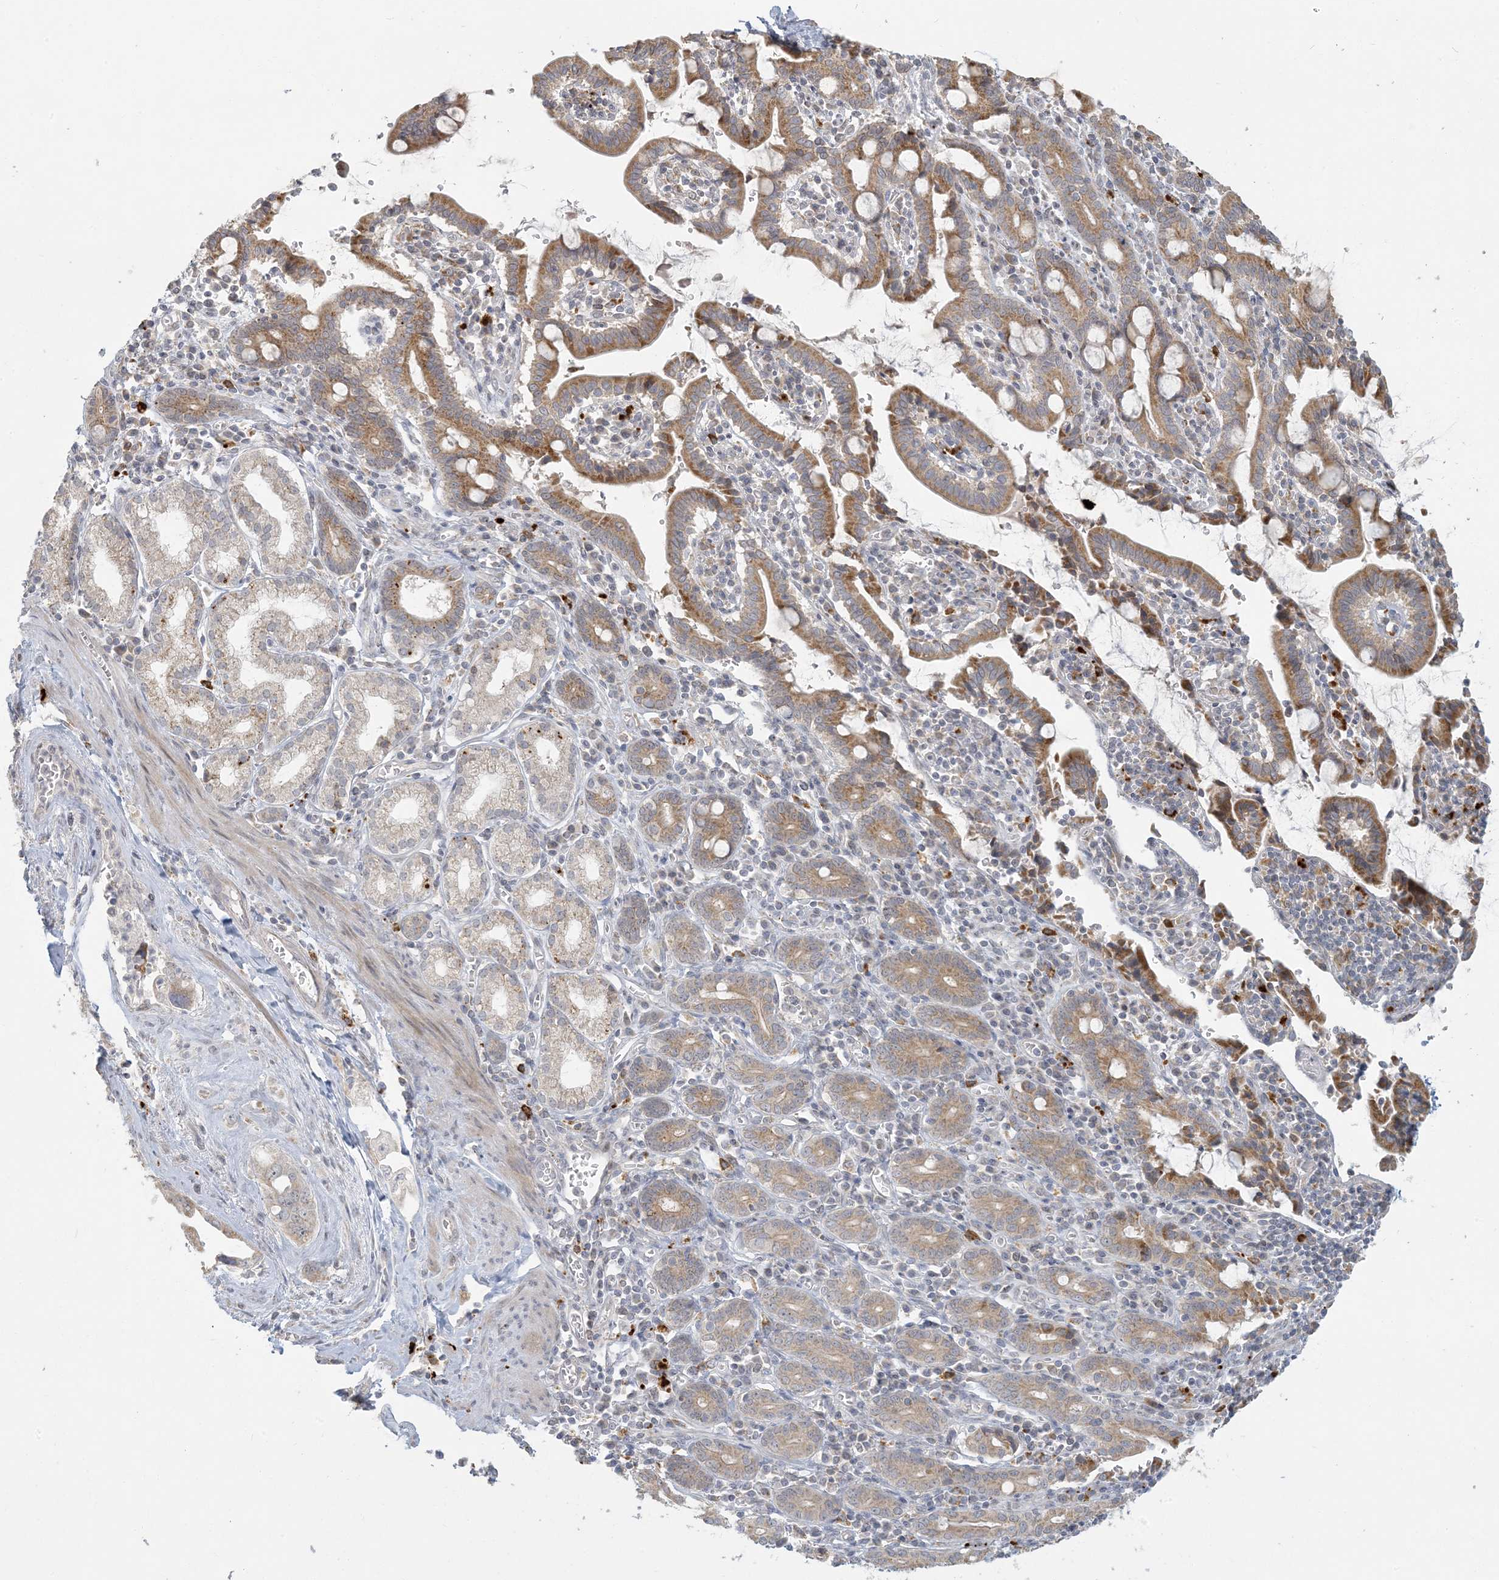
{"staining": {"intensity": "moderate", "quantity": "25%-75%", "location": "cytoplasmic/membranous"}, "tissue": "pancreatic cancer", "cell_type": "Tumor cells", "image_type": "cancer", "snomed": [{"axis": "morphology", "description": "Adenocarcinoma, NOS"}, {"axis": "topography", "description": "Pancreas"}], "caption": "A photomicrograph of pancreatic cancer (adenocarcinoma) stained for a protein demonstrates moderate cytoplasmic/membranous brown staining in tumor cells.", "gene": "MCAT", "patient": {"sex": "male", "age": 70}}